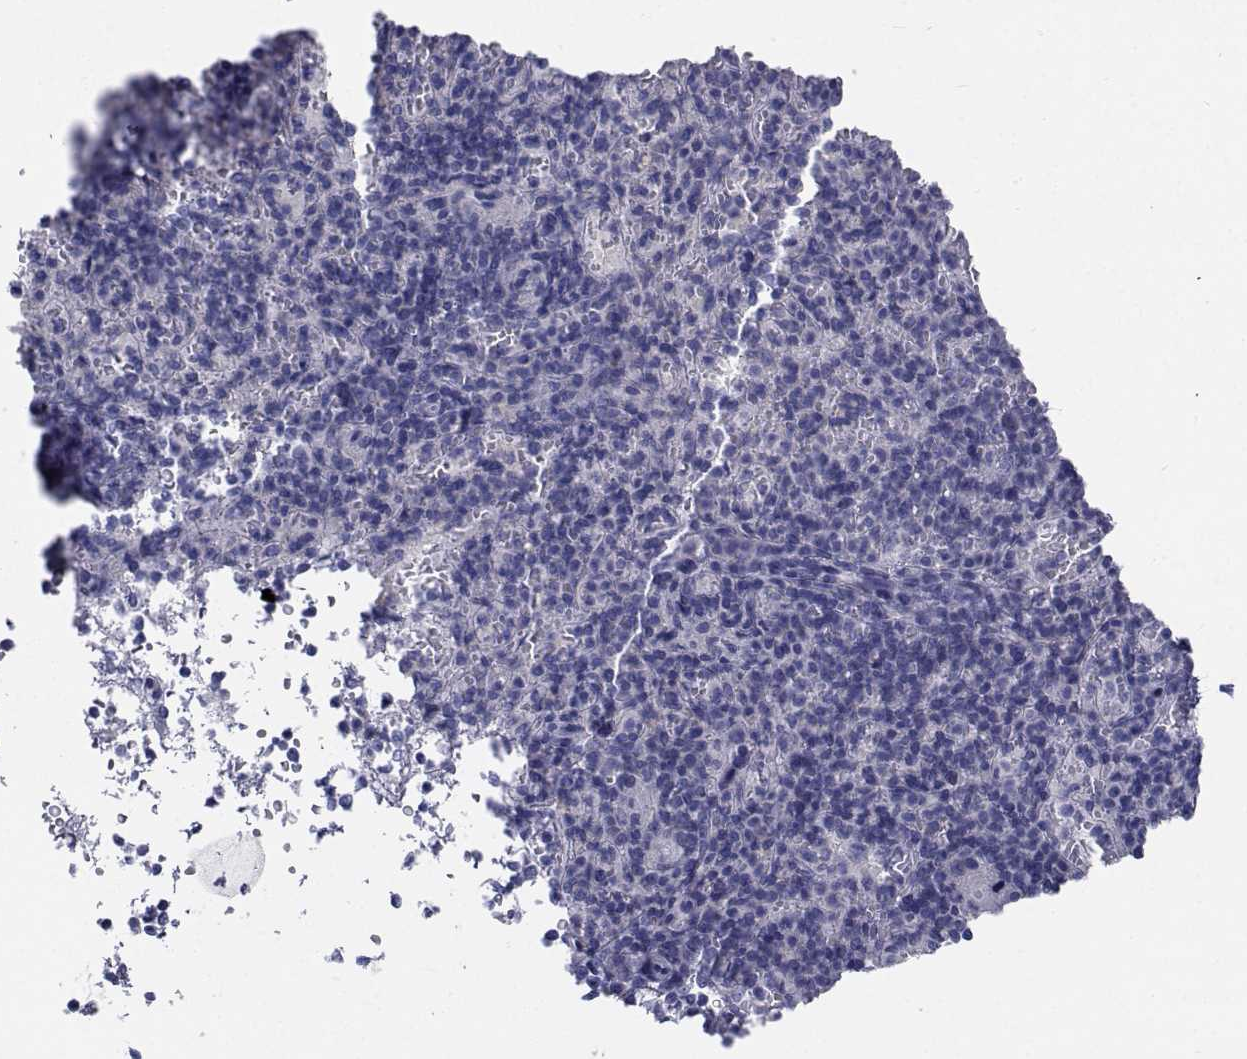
{"staining": {"intensity": "negative", "quantity": "none", "location": "none"}, "tissue": "spleen", "cell_type": "Cells in red pulp", "image_type": "normal", "snomed": [{"axis": "morphology", "description": "Normal tissue, NOS"}, {"axis": "topography", "description": "Spleen"}], "caption": "An immunohistochemistry (IHC) image of unremarkable spleen is shown. There is no staining in cells in red pulp of spleen. (DAB IHC with hematoxylin counter stain).", "gene": "CDHR3", "patient": {"sex": "female", "age": 74}}